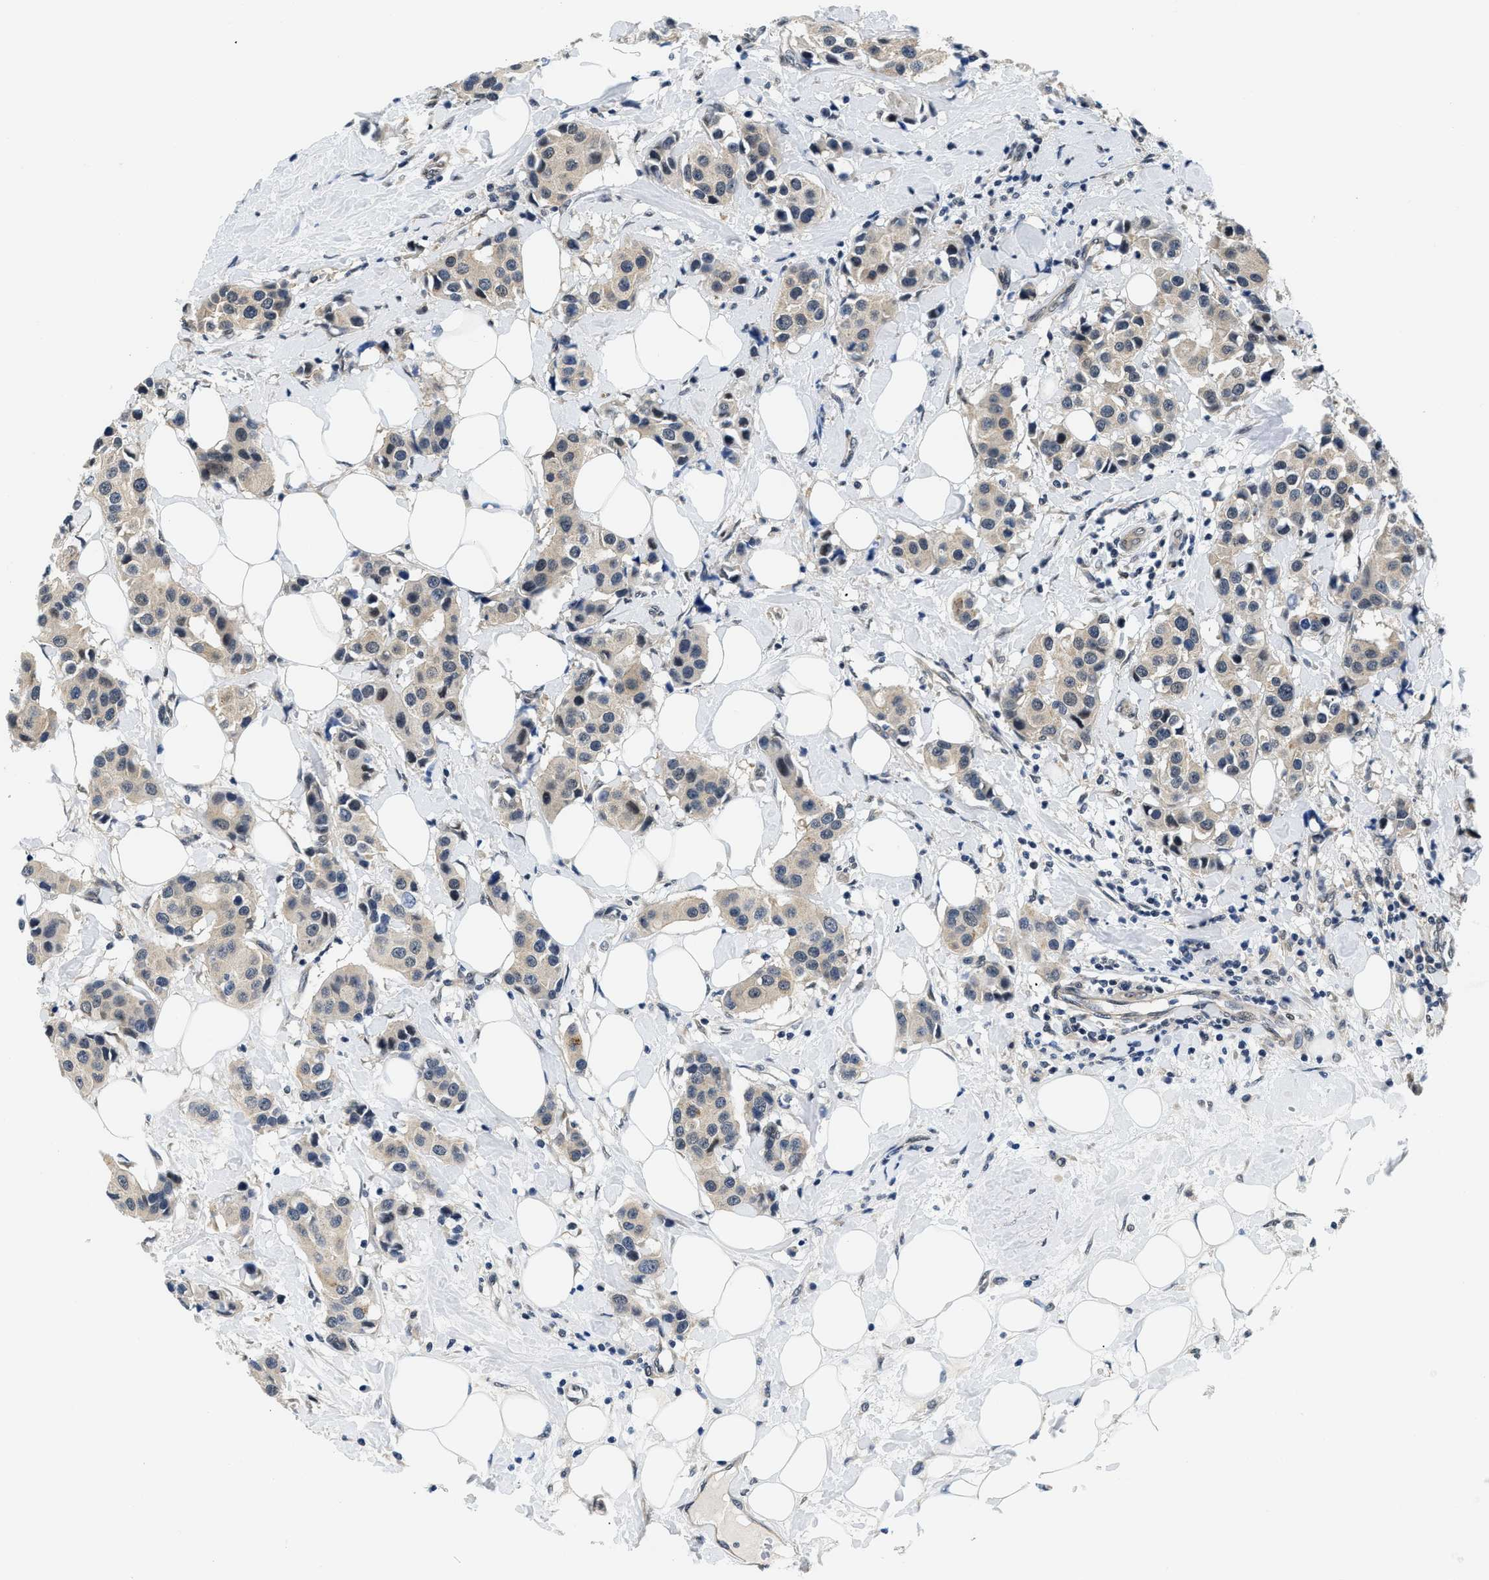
{"staining": {"intensity": "weak", "quantity": ">75%", "location": "cytoplasmic/membranous"}, "tissue": "breast cancer", "cell_type": "Tumor cells", "image_type": "cancer", "snomed": [{"axis": "morphology", "description": "Normal tissue, NOS"}, {"axis": "morphology", "description": "Duct carcinoma"}, {"axis": "topography", "description": "Breast"}], "caption": "A high-resolution histopathology image shows immunohistochemistry staining of breast cancer, which shows weak cytoplasmic/membranous expression in about >75% of tumor cells.", "gene": "SMAD4", "patient": {"sex": "female", "age": 39}}